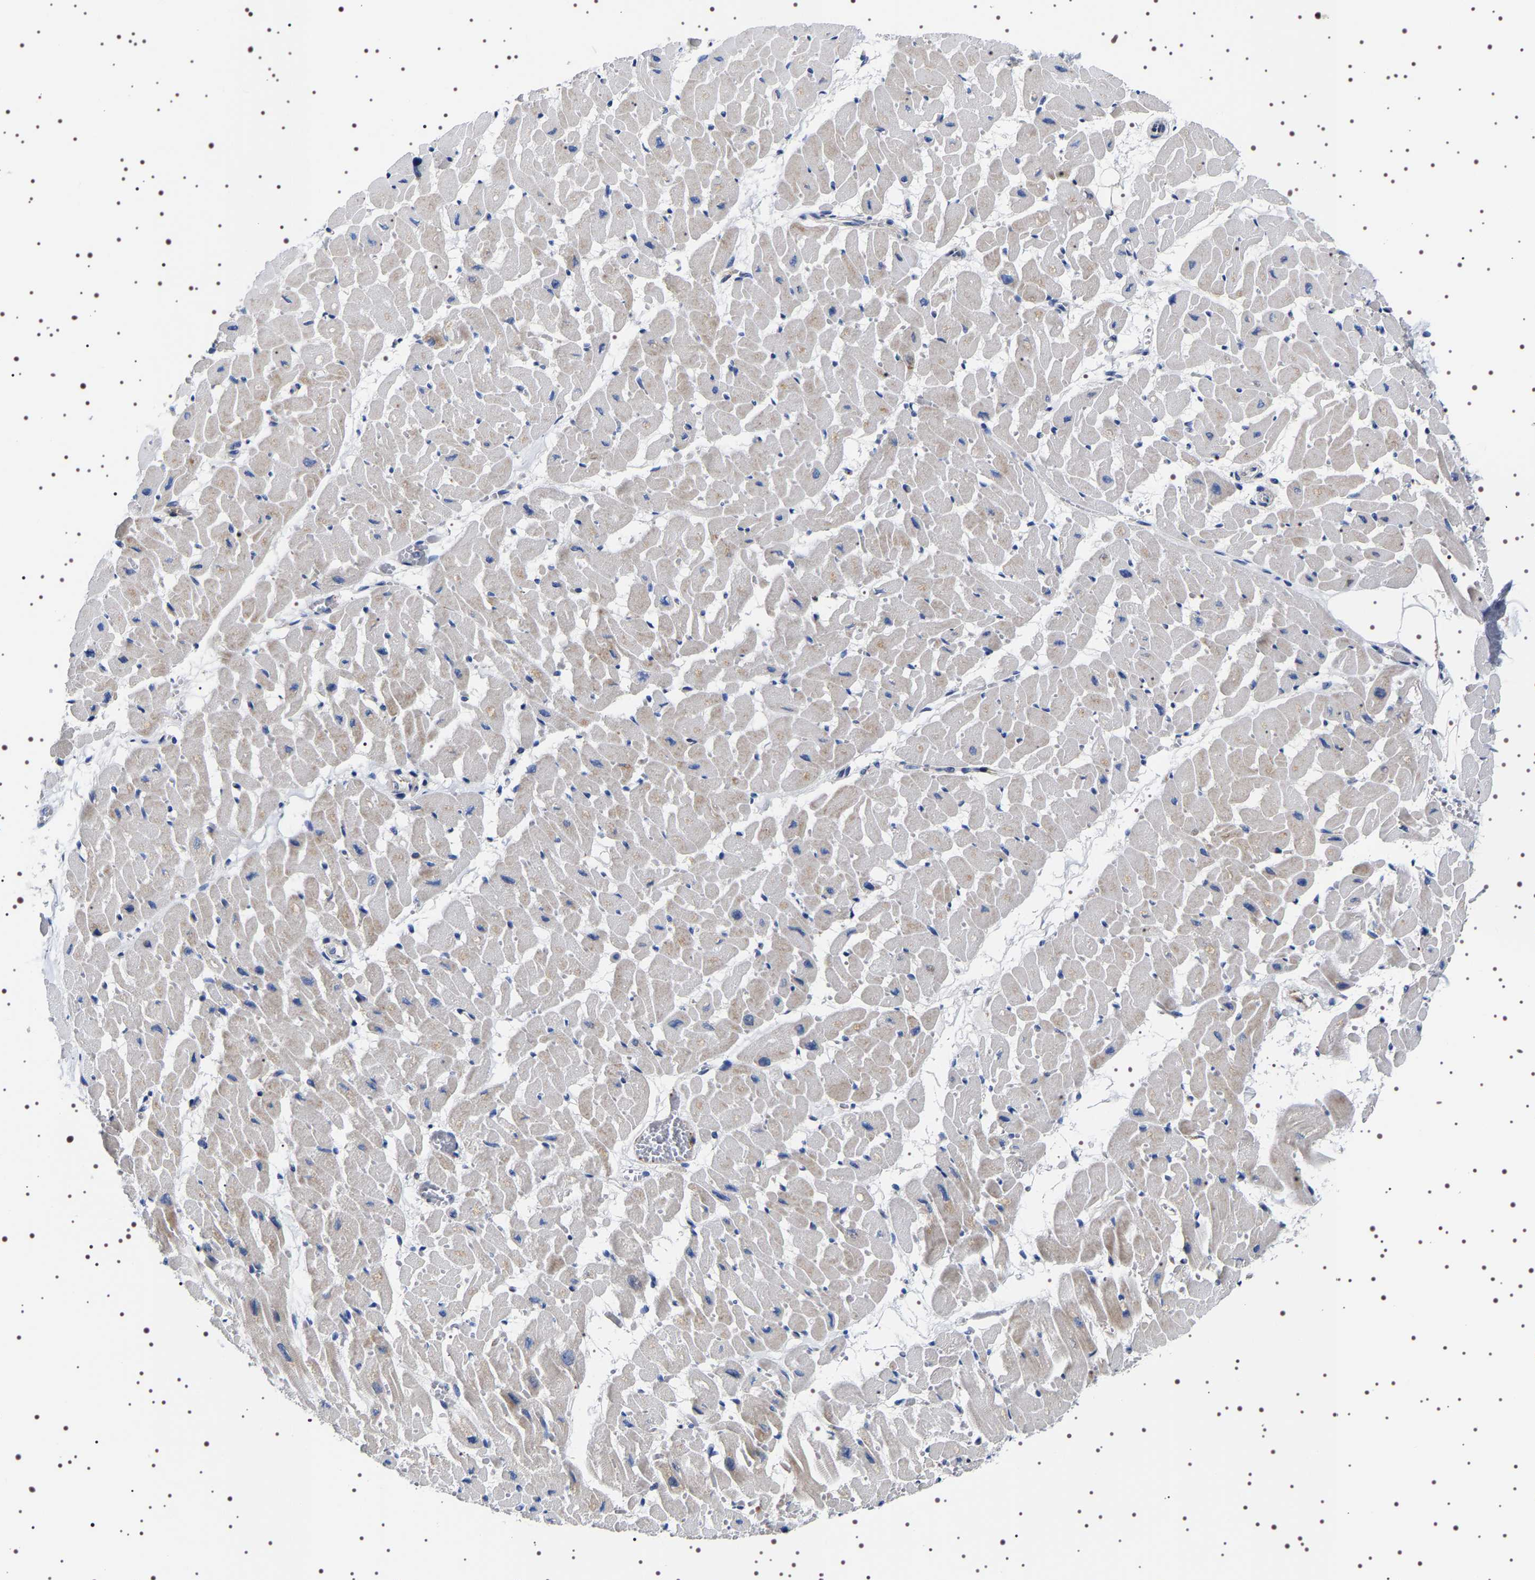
{"staining": {"intensity": "weak", "quantity": "<25%", "location": "cytoplasmic/membranous"}, "tissue": "heart muscle", "cell_type": "Cardiomyocytes", "image_type": "normal", "snomed": [{"axis": "morphology", "description": "Normal tissue, NOS"}, {"axis": "topography", "description": "Heart"}], "caption": "This is an immunohistochemistry photomicrograph of unremarkable heart muscle. There is no positivity in cardiomyocytes.", "gene": "SQLE", "patient": {"sex": "female", "age": 19}}